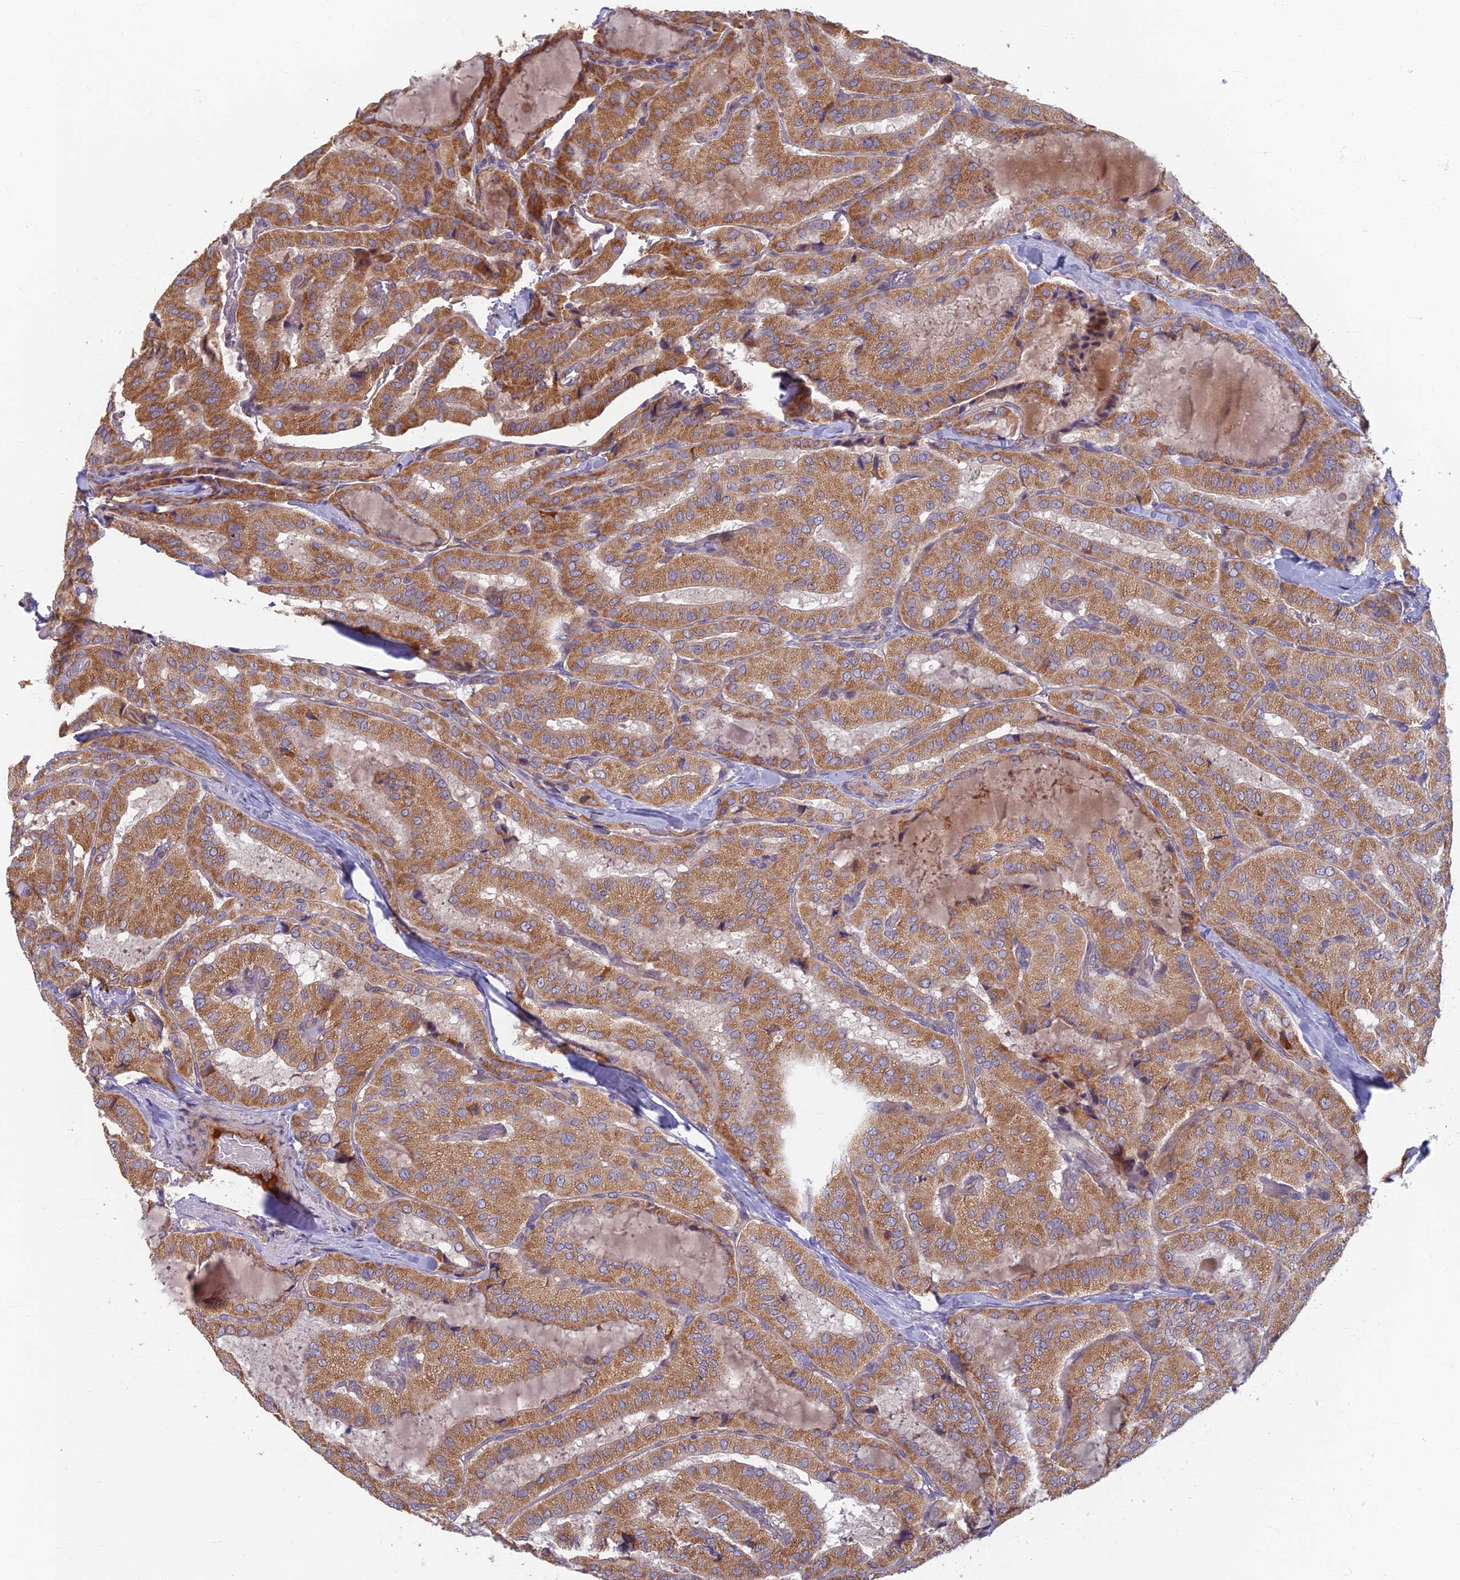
{"staining": {"intensity": "moderate", "quantity": ">75%", "location": "cytoplasmic/membranous"}, "tissue": "thyroid cancer", "cell_type": "Tumor cells", "image_type": "cancer", "snomed": [{"axis": "morphology", "description": "Normal tissue, NOS"}, {"axis": "morphology", "description": "Papillary adenocarcinoma, NOS"}, {"axis": "topography", "description": "Thyroid gland"}], "caption": "Immunohistochemical staining of thyroid cancer (papillary adenocarcinoma) demonstrates moderate cytoplasmic/membranous protein staining in about >75% of tumor cells. (Brightfield microscopy of DAB IHC at high magnification).", "gene": "SOGA1", "patient": {"sex": "female", "age": 59}}